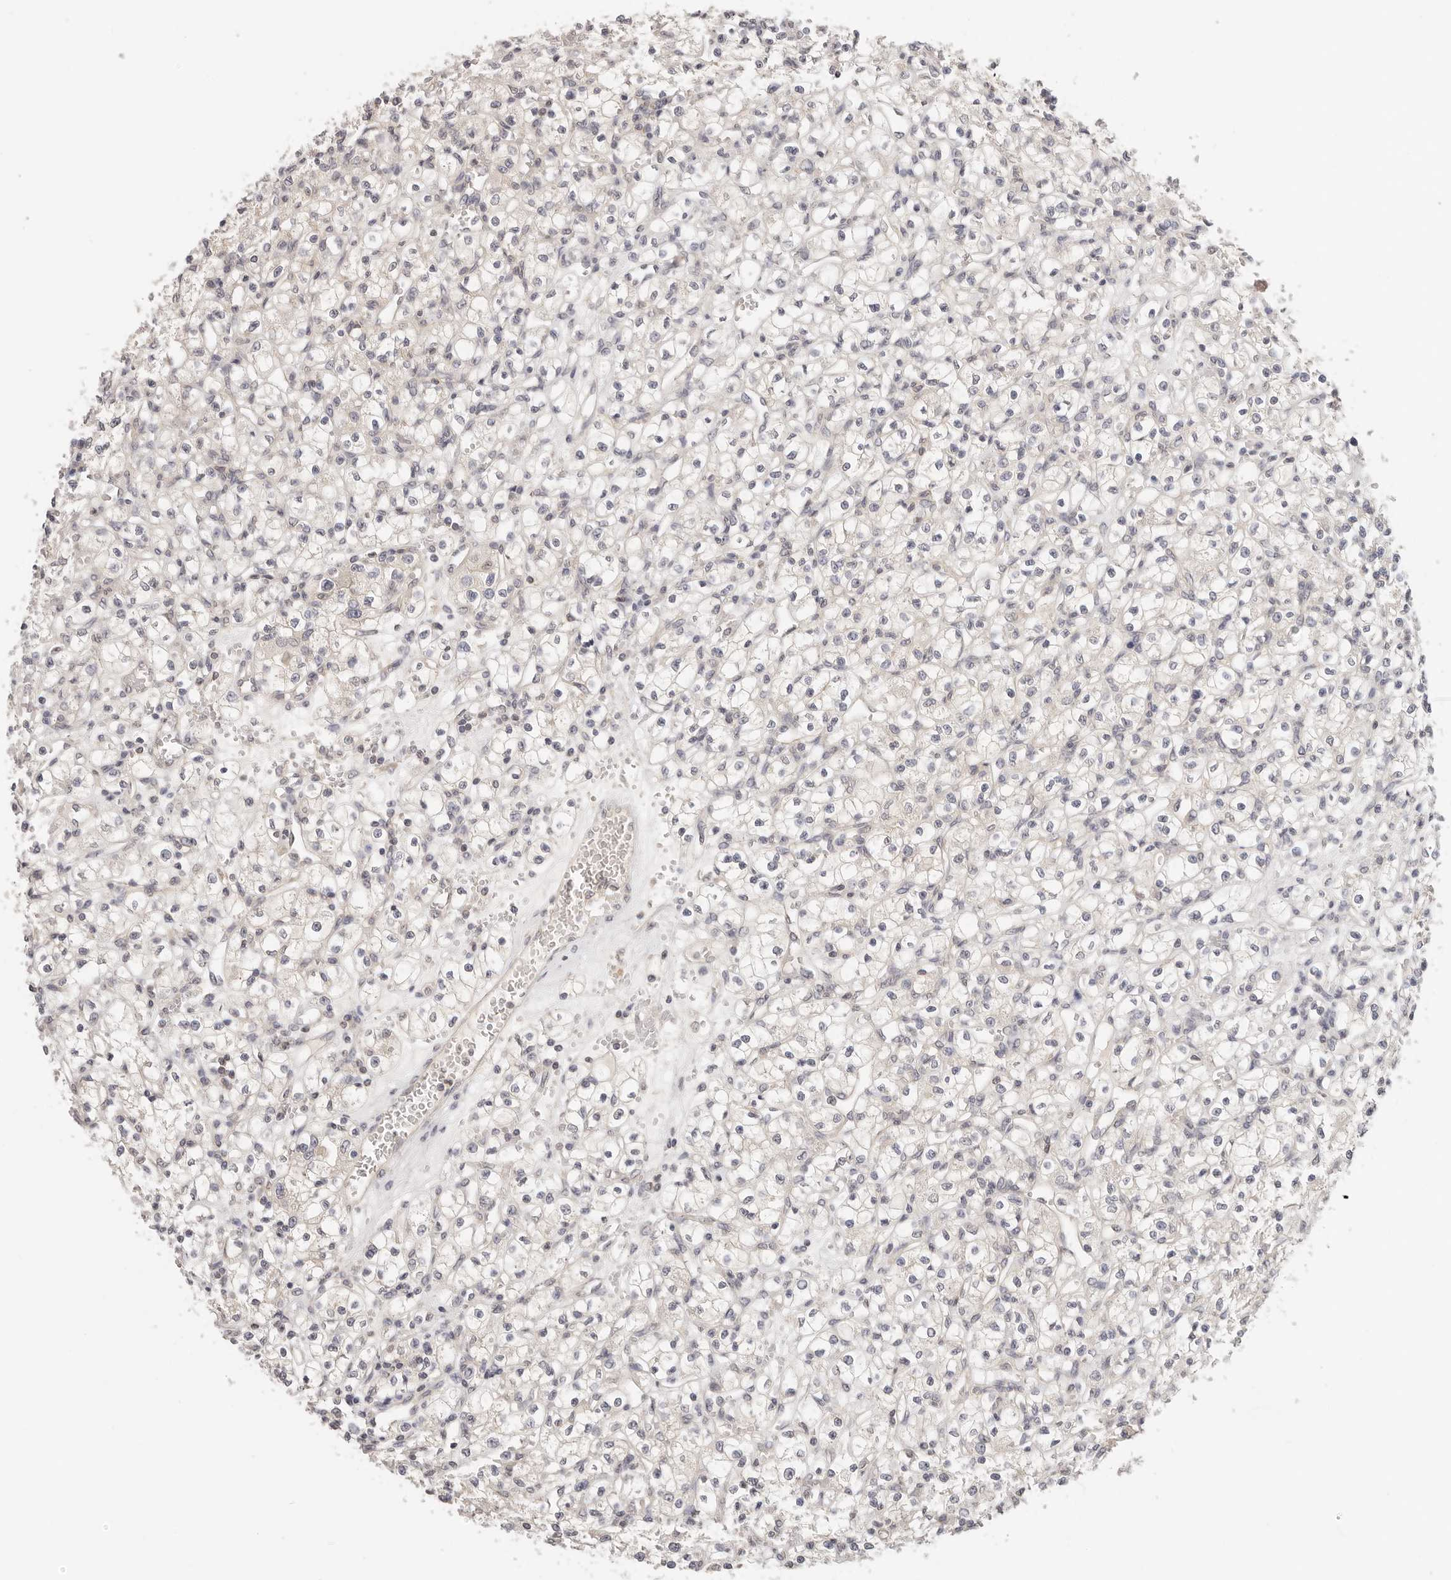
{"staining": {"intensity": "negative", "quantity": "none", "location": "none"}, "tissue": "renal cancer", "cell_type": "Tumor cells", "image_type": "cancer", "snomed": [{"axis": "morphology", "description": "Adenocarcinoma, NOS"}, {"axis": "topography", "description": "Kidney"}], "caption": "Tumor cells show no significant expression in adenocarcinoma (renal). (Brightfield microscopy of DAB (3,3'-diaminobenzidine) immunohistochemistry (IHC) at high magnification).", "gene": "GGPS1", "patient": {"sex": "female", "age": 59}}